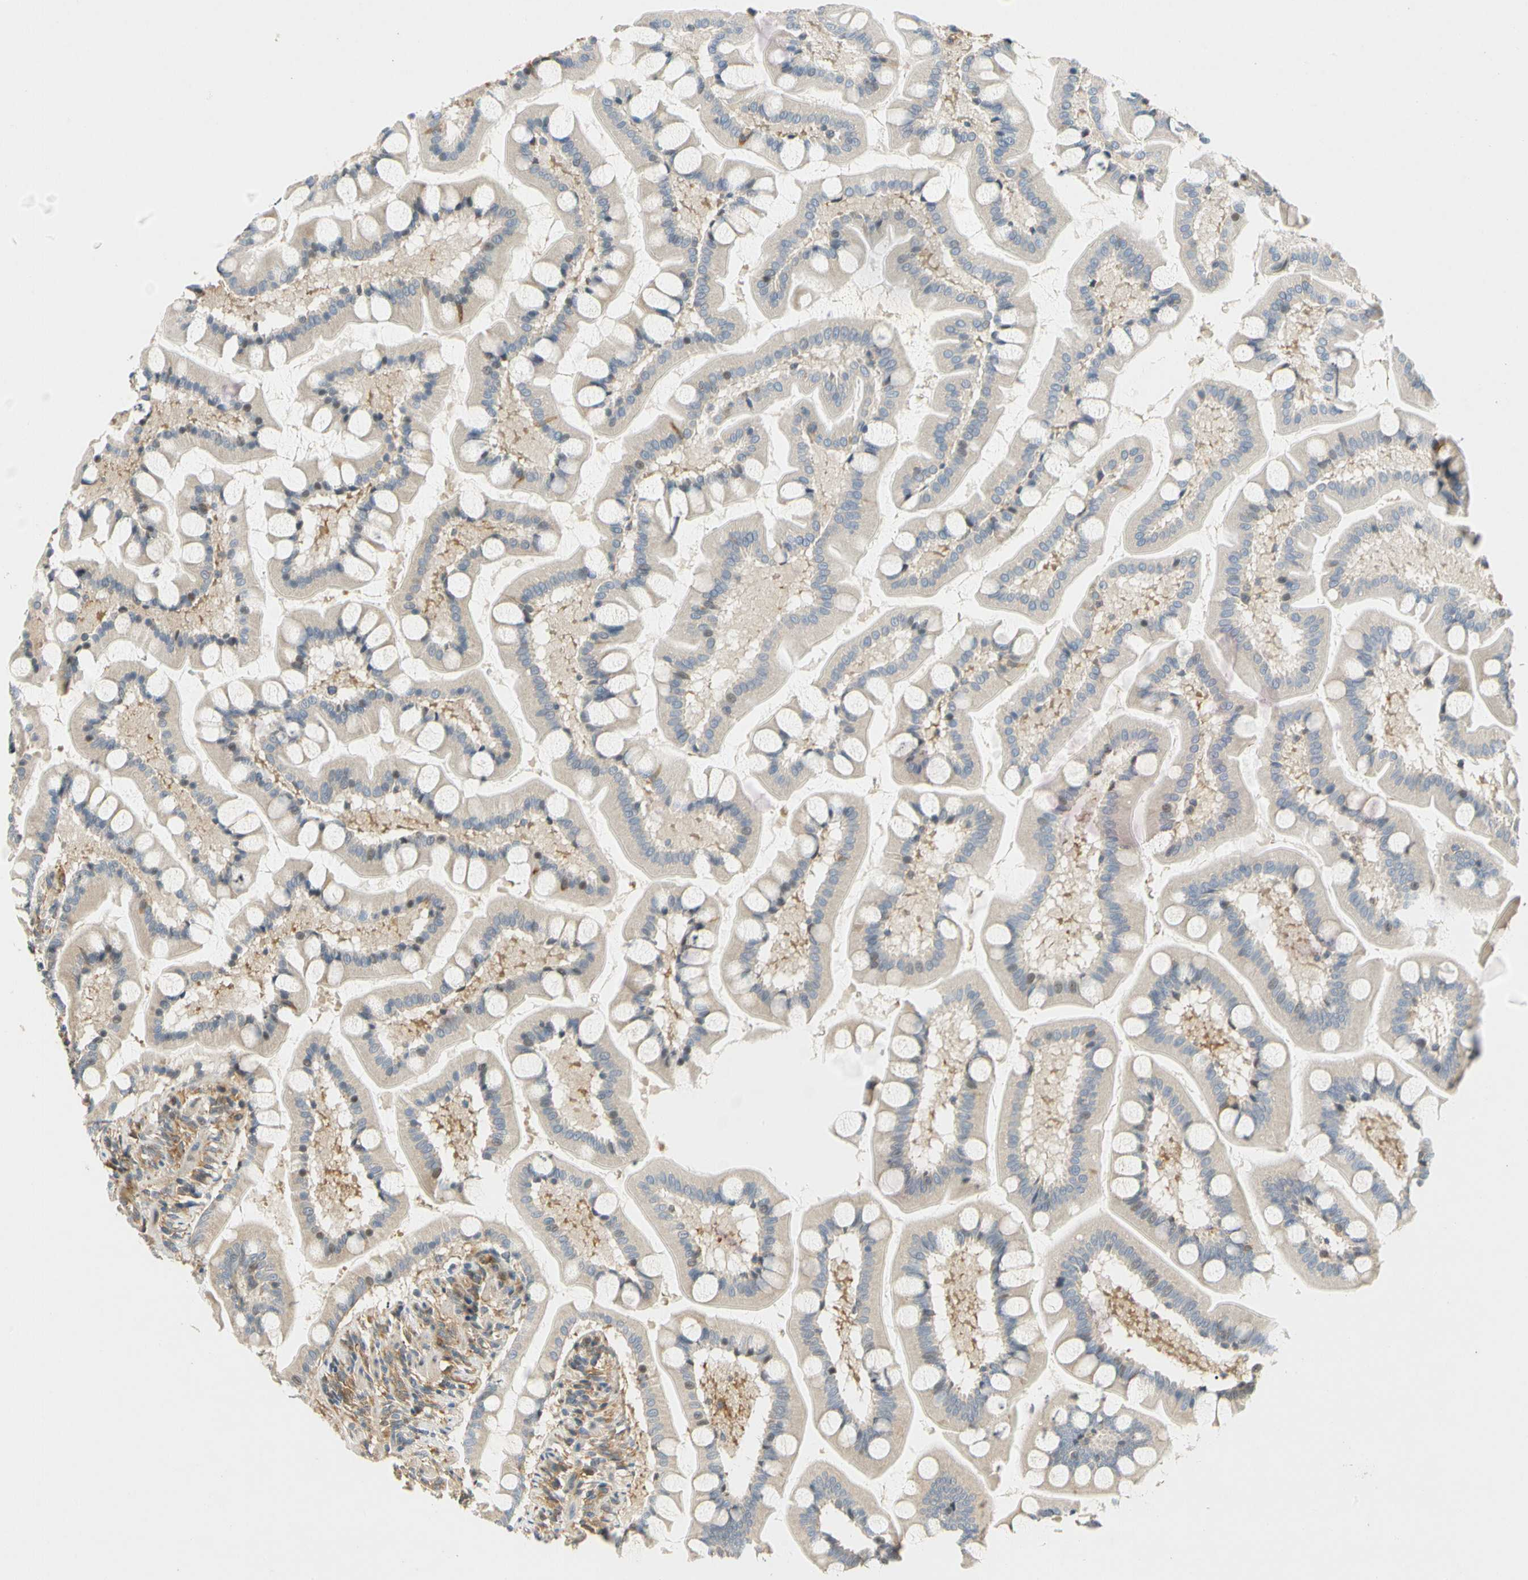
{"staining": {"intensity": "weak", "quantity": ">75%", "location": "cytoplasmic/membranous"}, "tissue": "small intestine", "cell_type": "Glandular cells", "image_type": "normal", "snomed": [{"axis": "morphology", "description": "Normal tissue, NOS"}, {"axis": "topography", "description": "Small intestine"}], "caption": "IHC (DAB) staining of unremarkable human small intestine displays weak cytoplasmic/membranous protein positivity in approximately >75% of glandular cells.", "gene": "GATD1", "patient": {"sex": "male", "age": 41}}